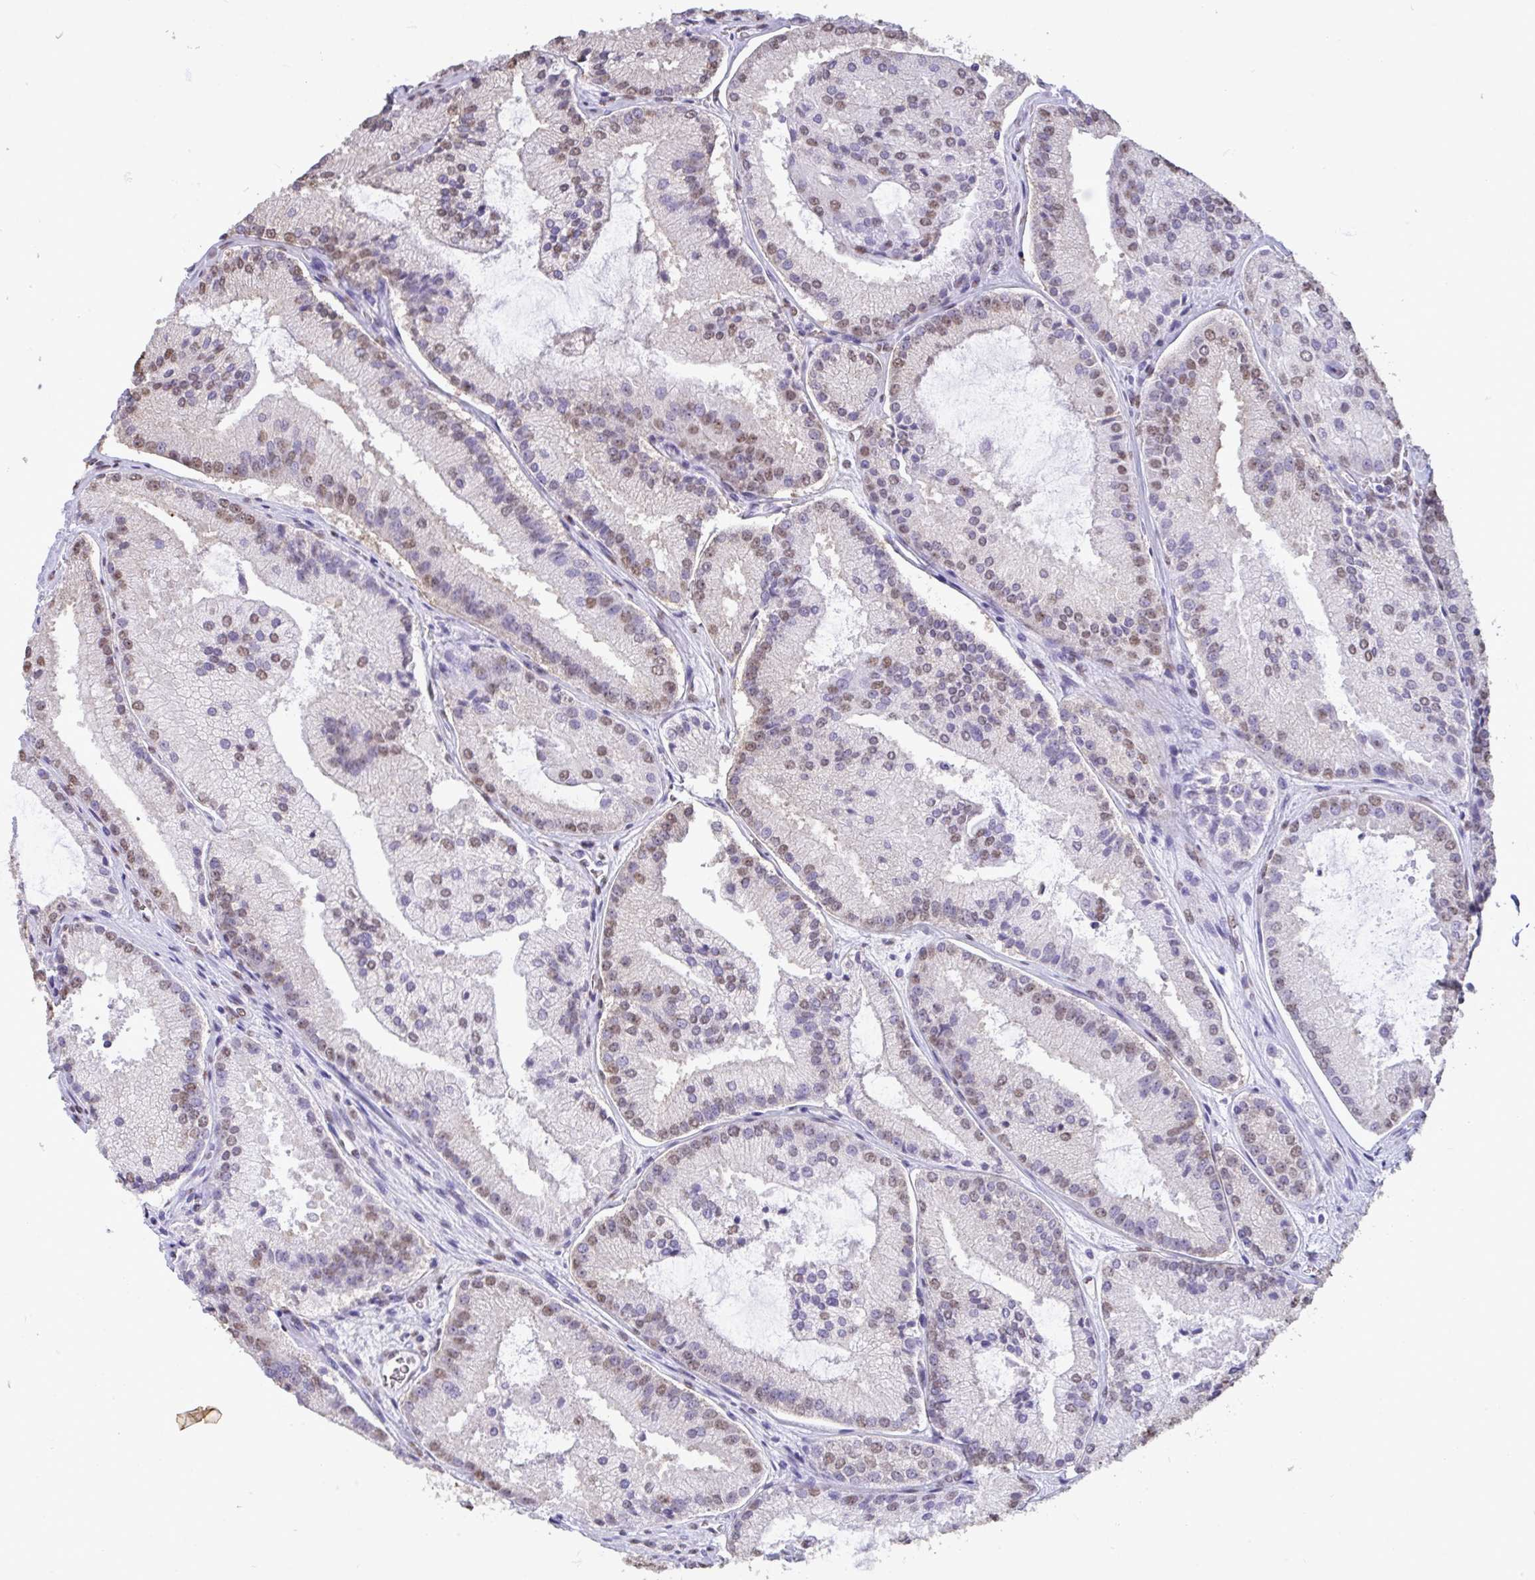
{"staining": {"intensity": "moderate", "quantity": "25%-75%", "location": "nuclear"}, "tissue": "prostate cancer", "cell_type": "Tumor cells", "image_type": "cancer", "snomed": [{"axis": "morphology", "description": "Adenocarcinoma, High grade"}, {"axis": "topography", "description": "Prostate"}], "caption": "Immunohistochemical staining of human prostate cancer (high-grade adenocarcinoma) demonstrates medium levels of moderate nuclear staining in about 25%-75% of tumor cells.", "gene": "SEMA6B", "patient": {"sex": "male", "age": 73}}